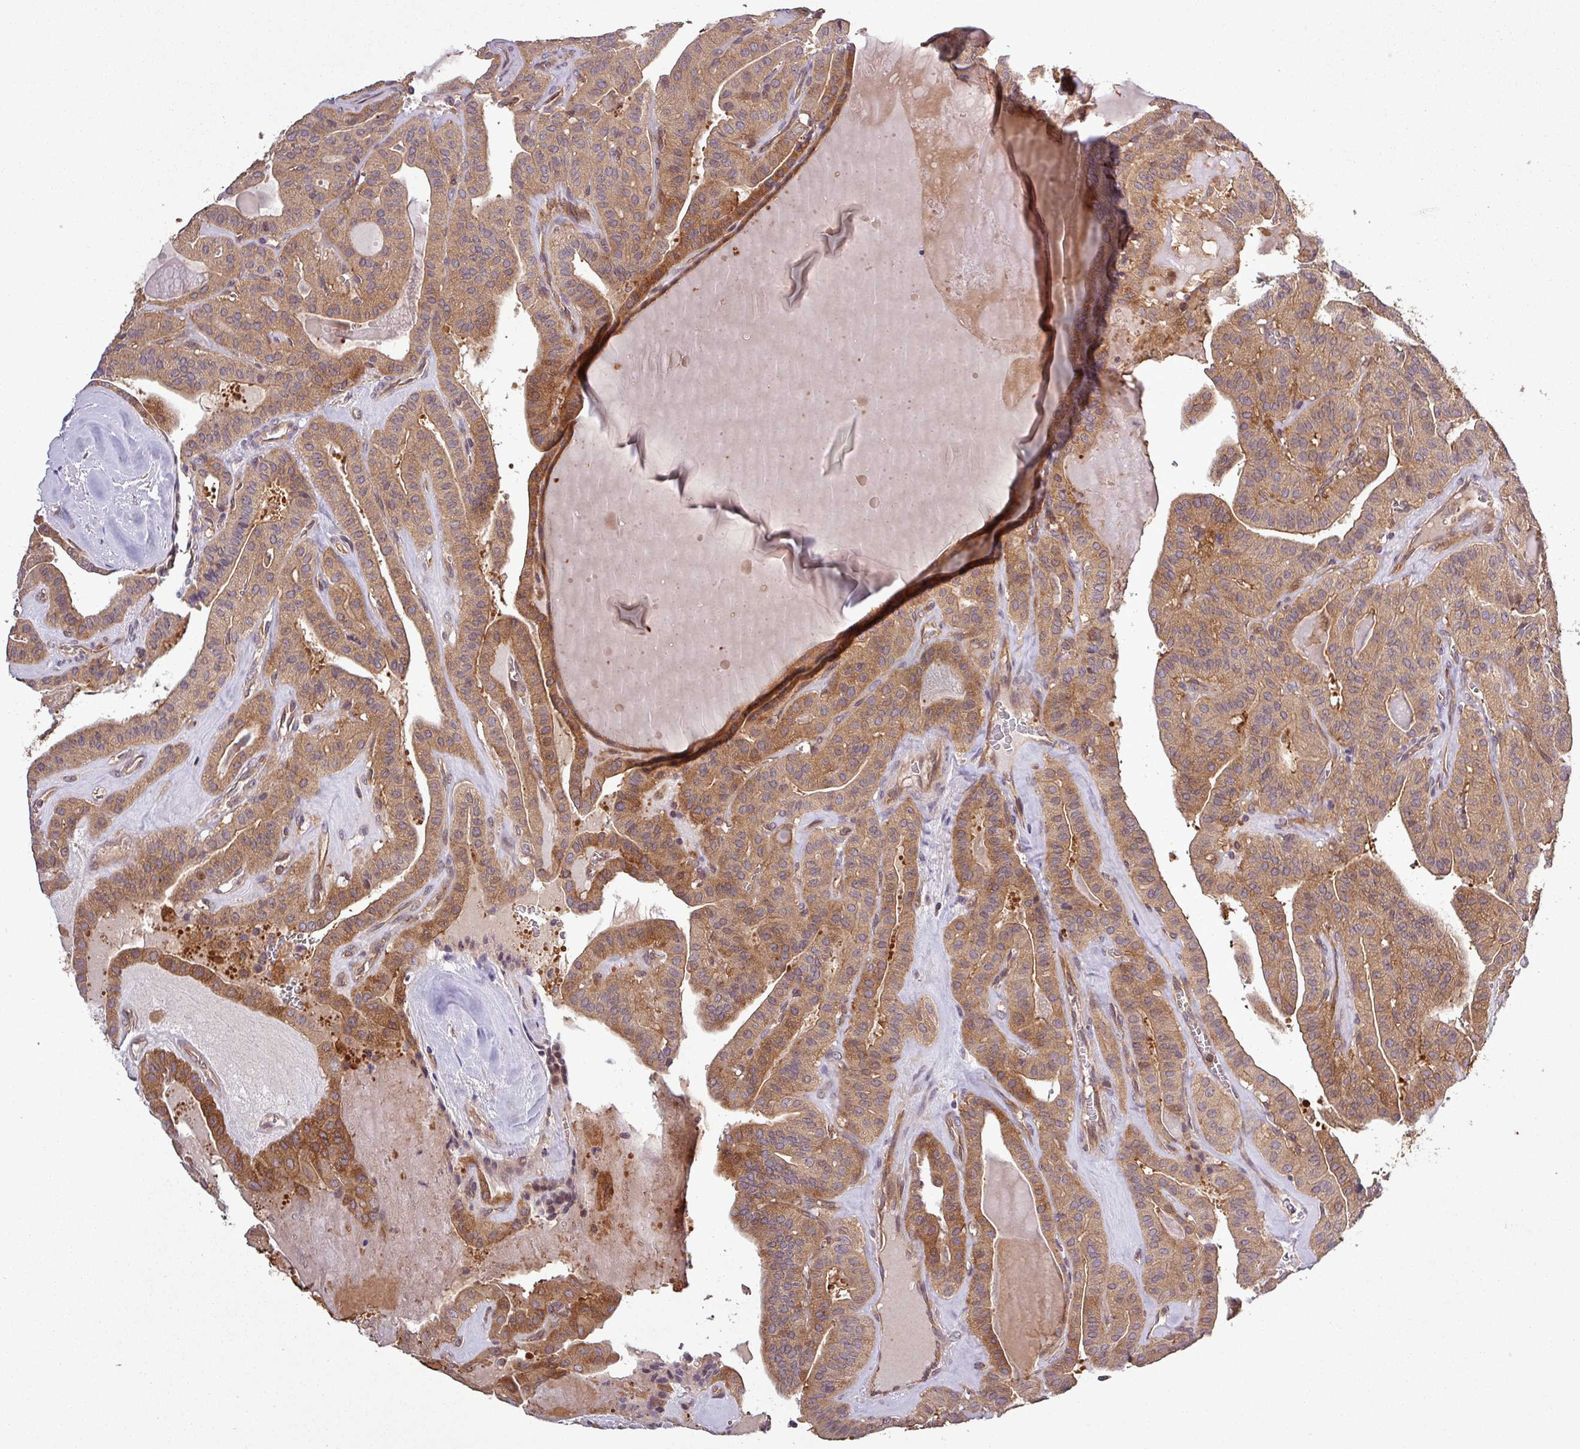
{"staining": {"intensity": "moderate", "quantity": ">75%", "location": "cytoplasmic/membranous"}, "tissue": "thyroid cancer", "cell_type": "Tumor cells", "image_type": "cancer", "snomed": [{"axis": "morphology", "description": "Papillary adenocarcinoma, NOS"}, {"axis": "topography", "description": "Thyroid gland"}], "caption": "A brown stain shows moderate cytoplasmic/membranous positivity of a protein in human papillary adenocarcinoma (thyroid) tumor cells. The staining was performed using DAB (3,3'-diaminobenzidine) to visualize the protein expression in brown, while the nuclei were stained in blue with hematoxylin (Magnification: 20x).", "gene": "SIRPB2", "patient": {"sex": "male", "age": 52}}